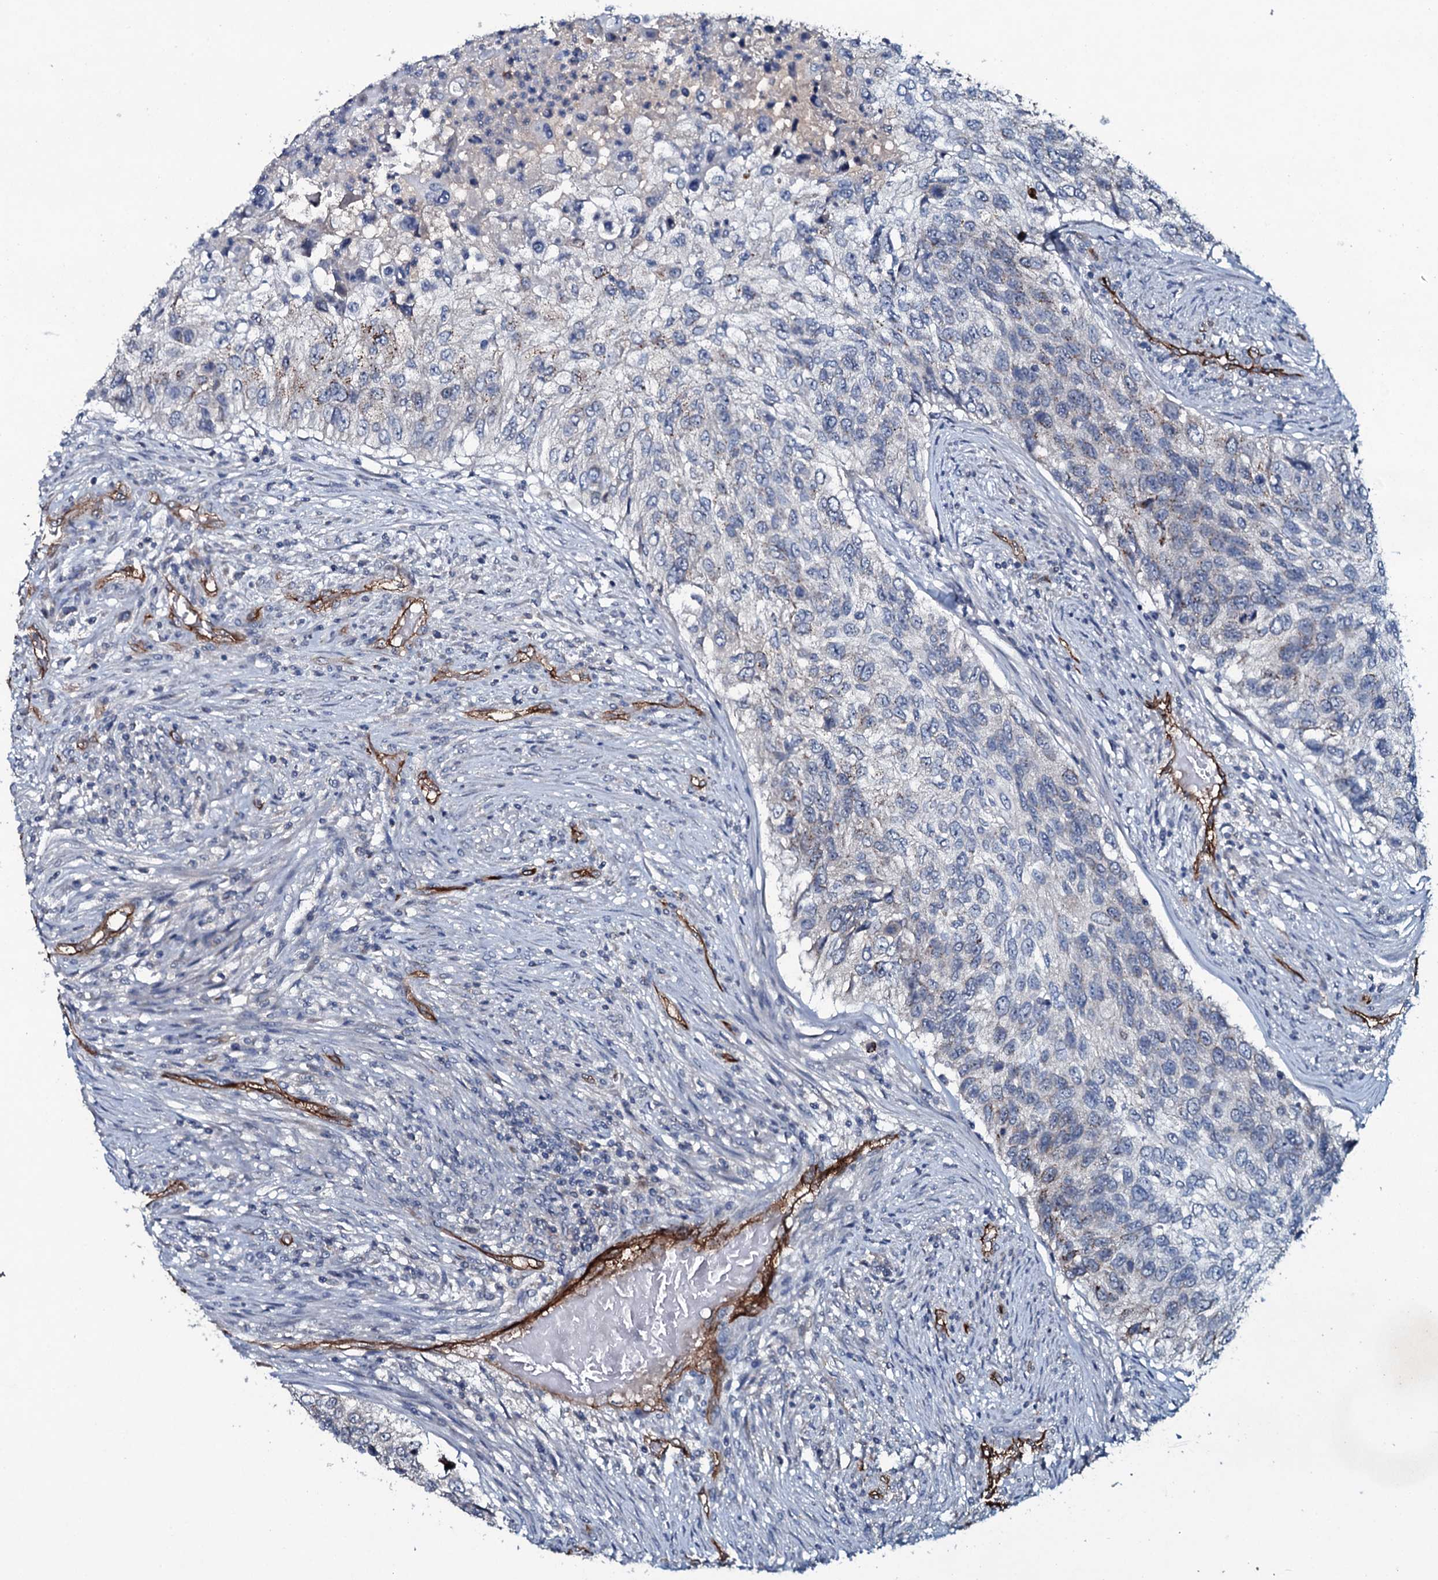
{"staining": {"intensity": "moderate", "quantity": "<25%", "location": "cytoplasmic/membranous"}, "tissue": "urothelial cancer", "cell_type": "Tumor cells", "image_type": "cancer", "snomed": [{"axis": "morphology", "description": "Urothelial carcinoma, High grade"}, {"axis": "topography", "description": "Urinary bladder"}], "caption": "The histopathology image shows staining of high-grade urothelial carcinoma, revealing moderate cytoplasmic/membranous protein staining (brown color) within tumor cells.", "gene": "CLEC14A", "patient": {"sex": "female", "age": 60}}